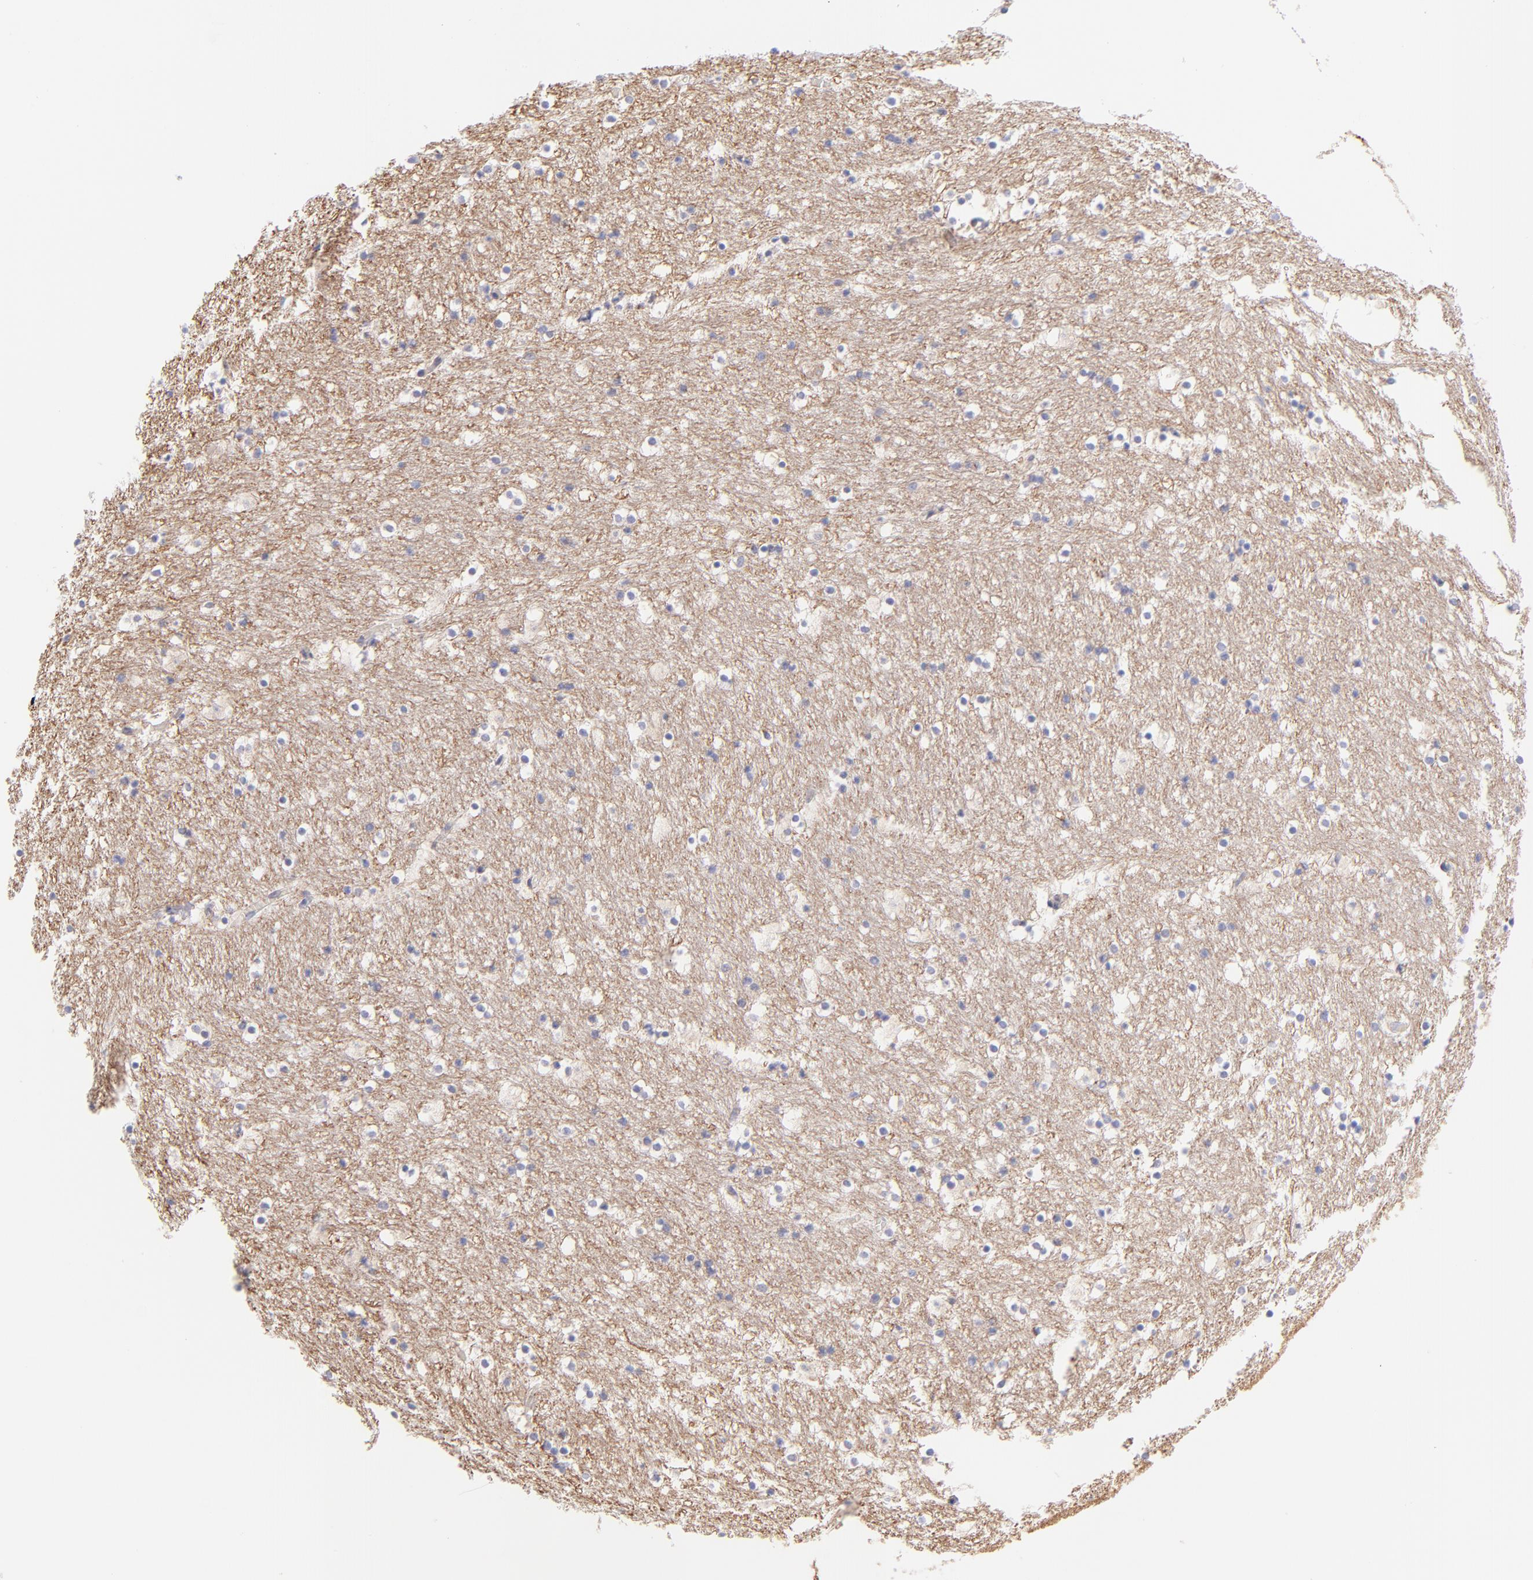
{"staining": {"intensity": "negative", "quantity": "none", "location": "none"}, "tissue": "caudate", "cell_type": "Glial cells", "image_type": "normal", "snomed": [{"axis": "morphology", "description": "Normal tissue, NOS"}, {"axis": "topography", "description": "Lateral ventricle wall"}], "caption": "An IHC photomicrograph of unremarkable caudate is shown. There is no staining in glial cells of caudate.", "gene": "PBDC1", "patient": {"sex": "male", "age": 45}}